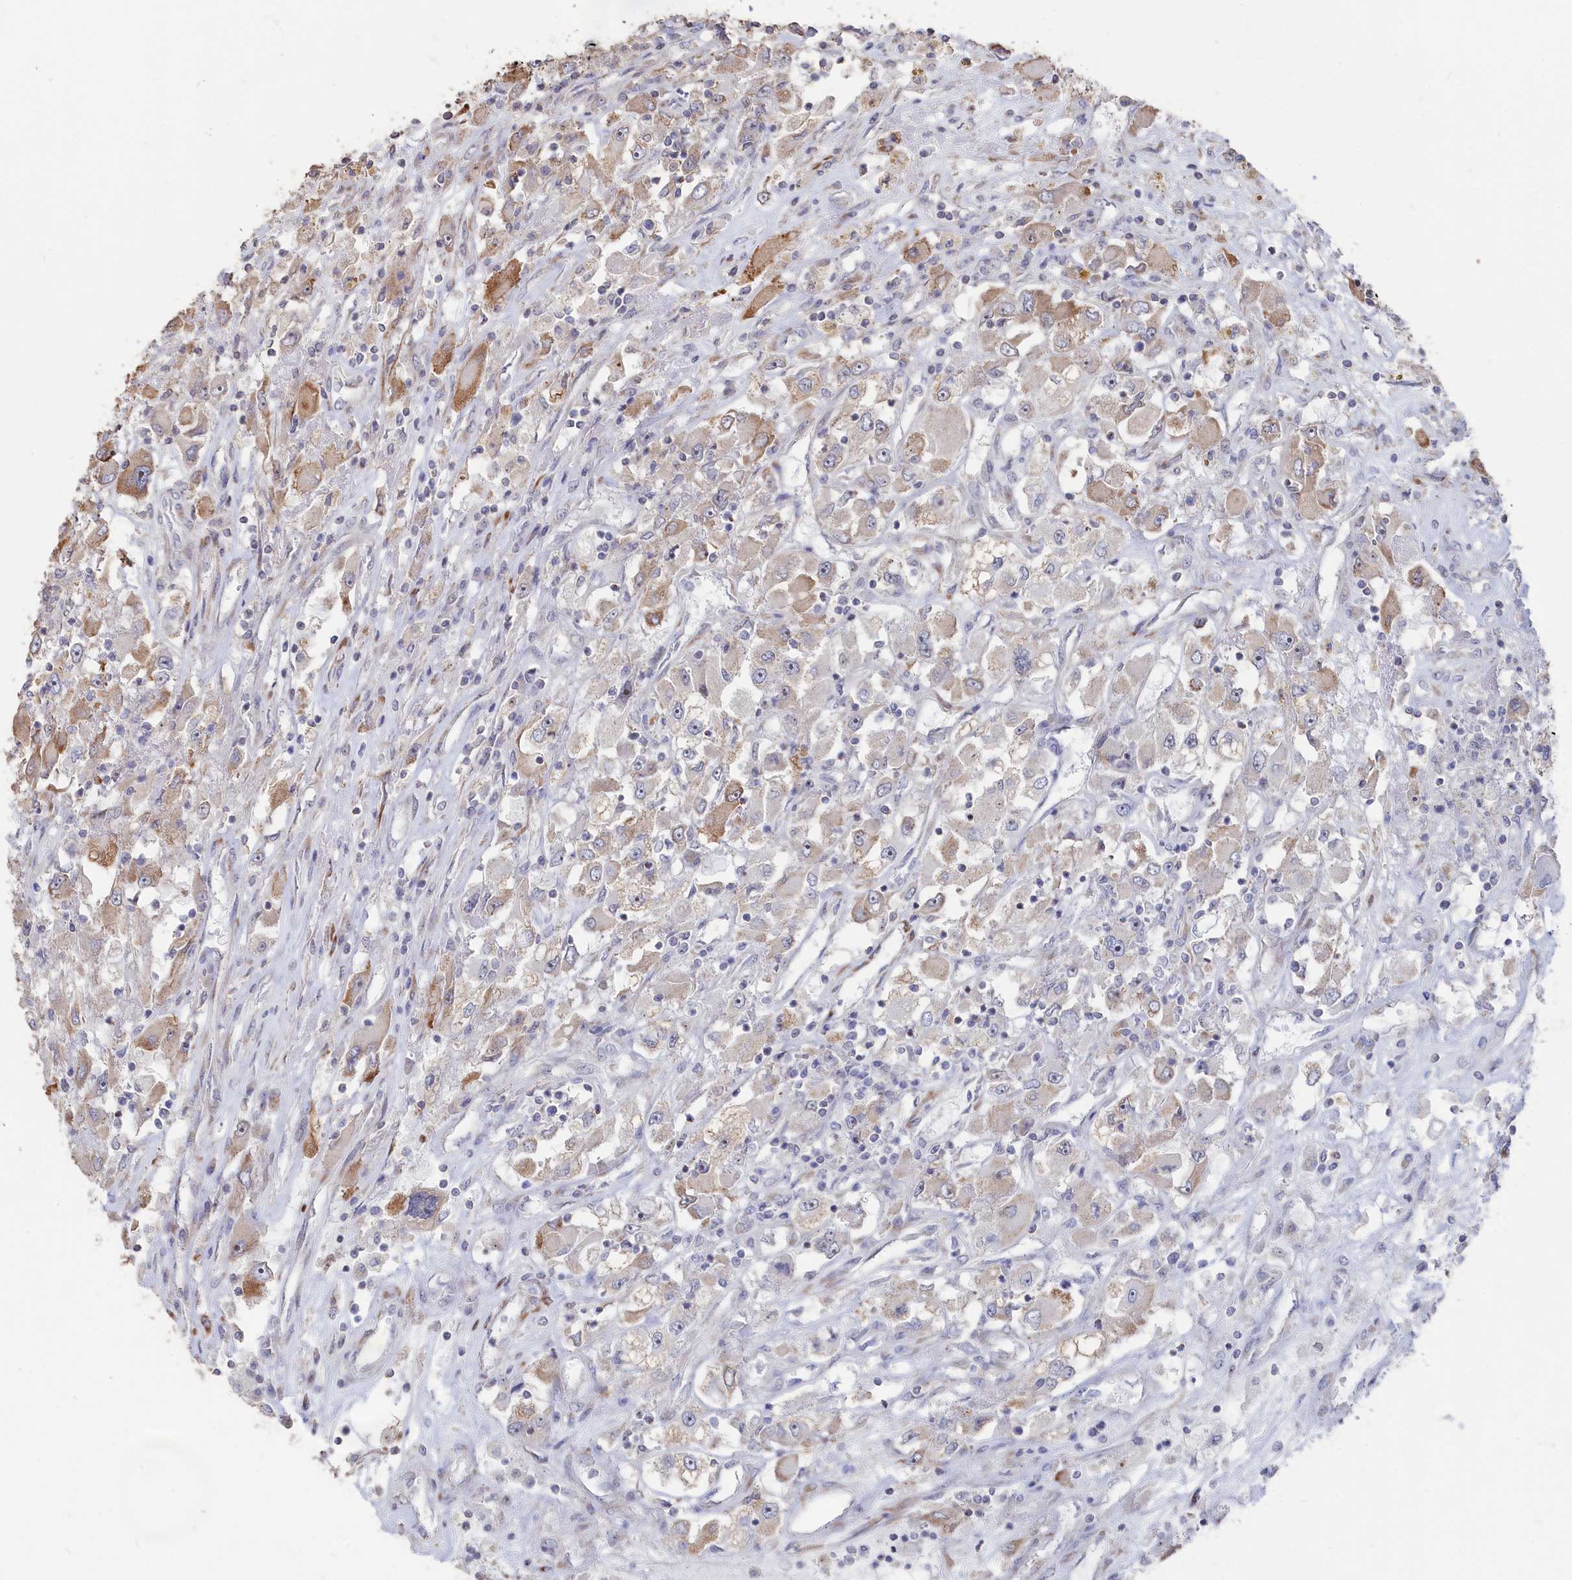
{"staining": {"intensity": "moderate", "quantity": "25%-75%", "location": "cytoplasmic/membranous"}, "tissue": "renal cancer", "cell_type": "Tumor cells", "image_type": "cancer", "snomed": [{"axis": "morphology", "description": "Adenocarcinoma, NOS"}, {"axis": "topography", "description": "Kidney"}], "caption": "Tumor cells exhibit medium levels of moderate cytoplasmic/membranous positivity in approximately 25%-75% of cells in human renal adenocarcinoma.", "gene": "SEMG2", "patient": {"sex": "female", "age": 52}}